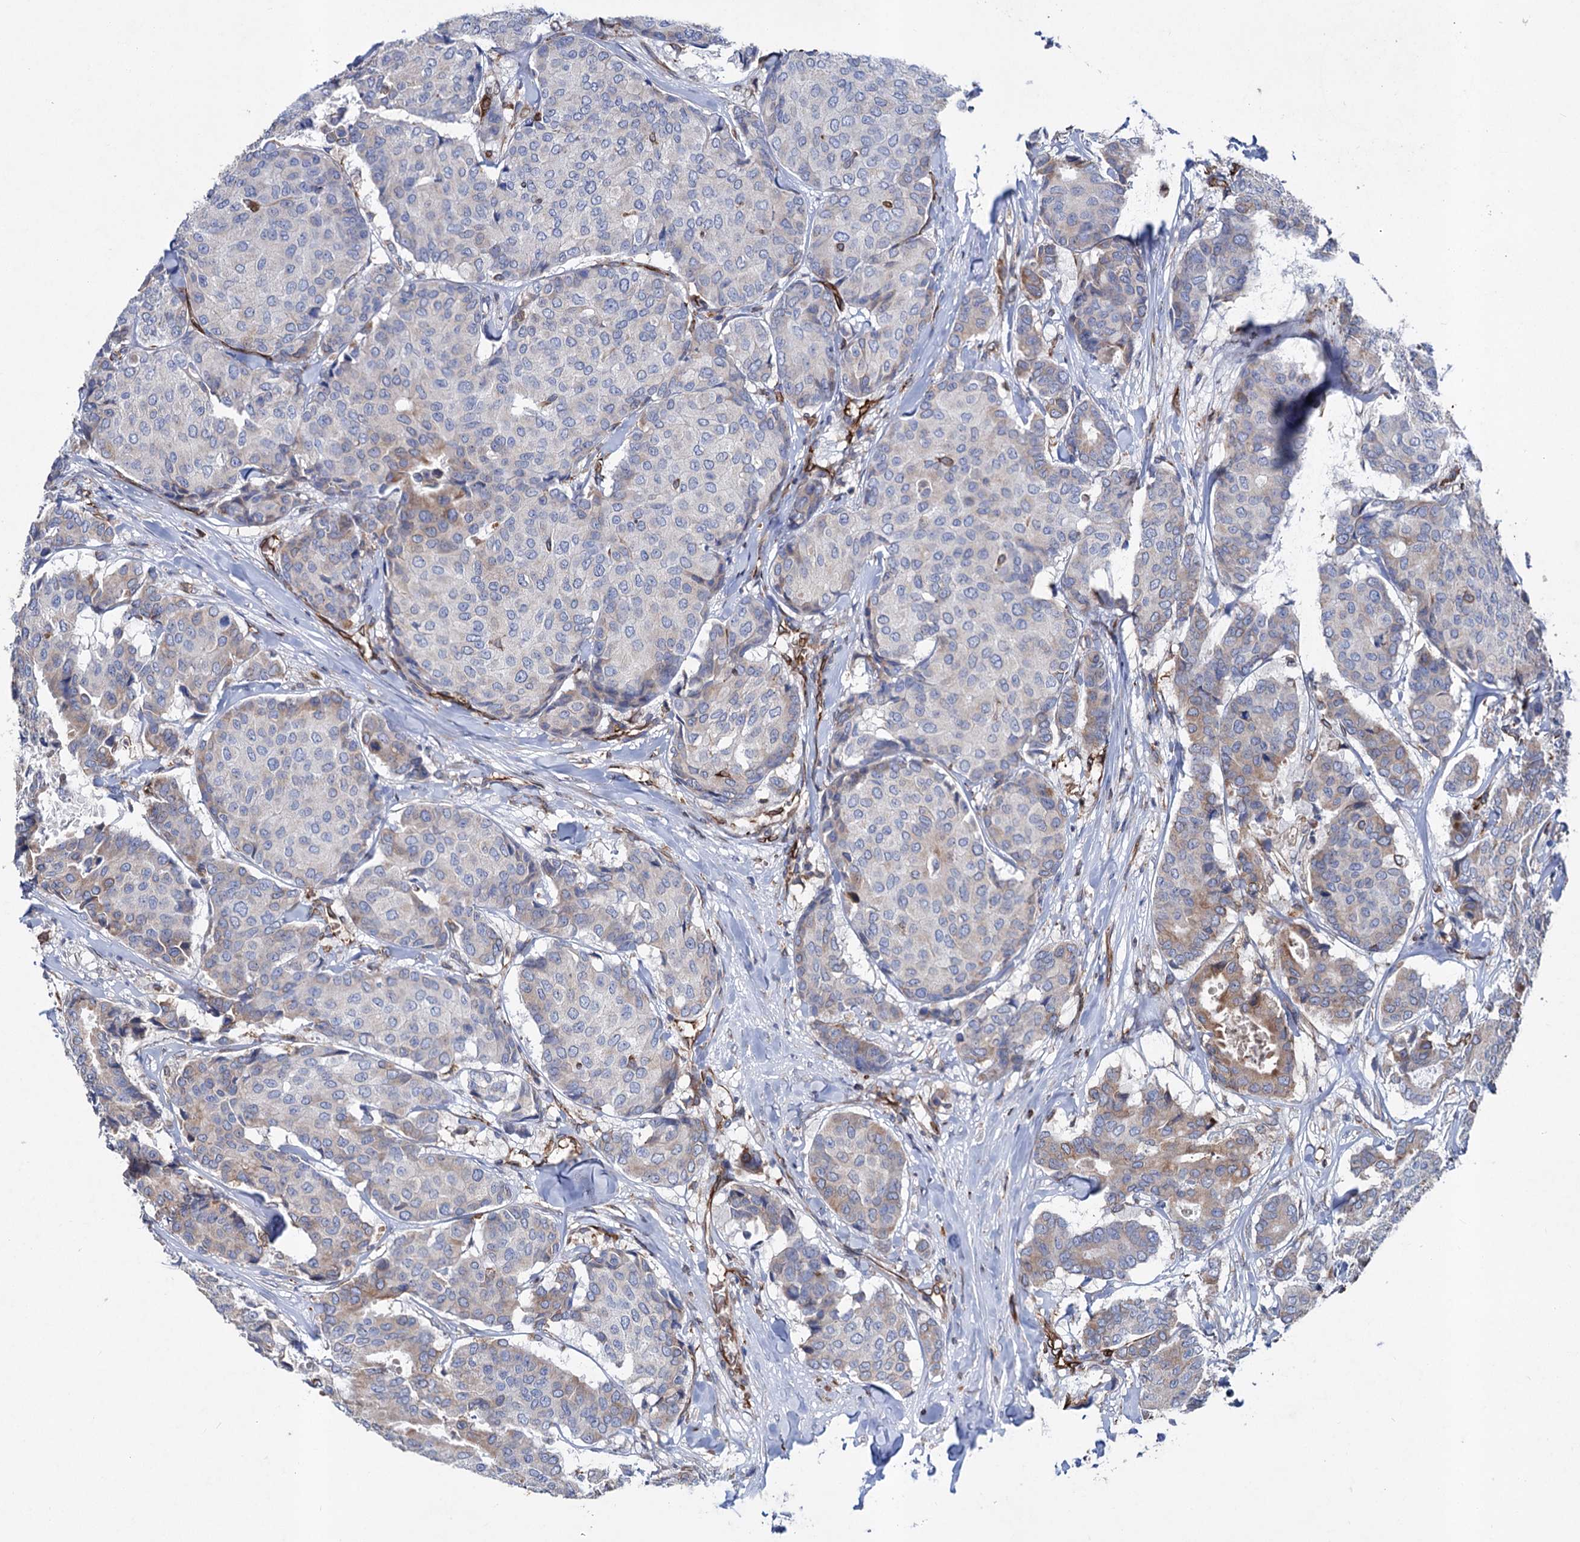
{"staining": {"intensity": "weak", "quantity": "<25%", "location": "cytoplasmic/membranous"}, "tissue": "breast cancer", "cell_type": "Tumor cells", "image_type": "cancer", "snomed": [{"axis": "morphology", "description": "Duct carcinoma"}, {"axis": "topography", "description": "Breast"}], "caption": "High magnification brightfield microscopy of intraductal carcinoma (breast) stained with DAB (brown) and counterstained with hematoxylin (blue): tumor cells show no significant positivity.", "gene": "STING1", "patient": {"sex": "female", "age": 75}}